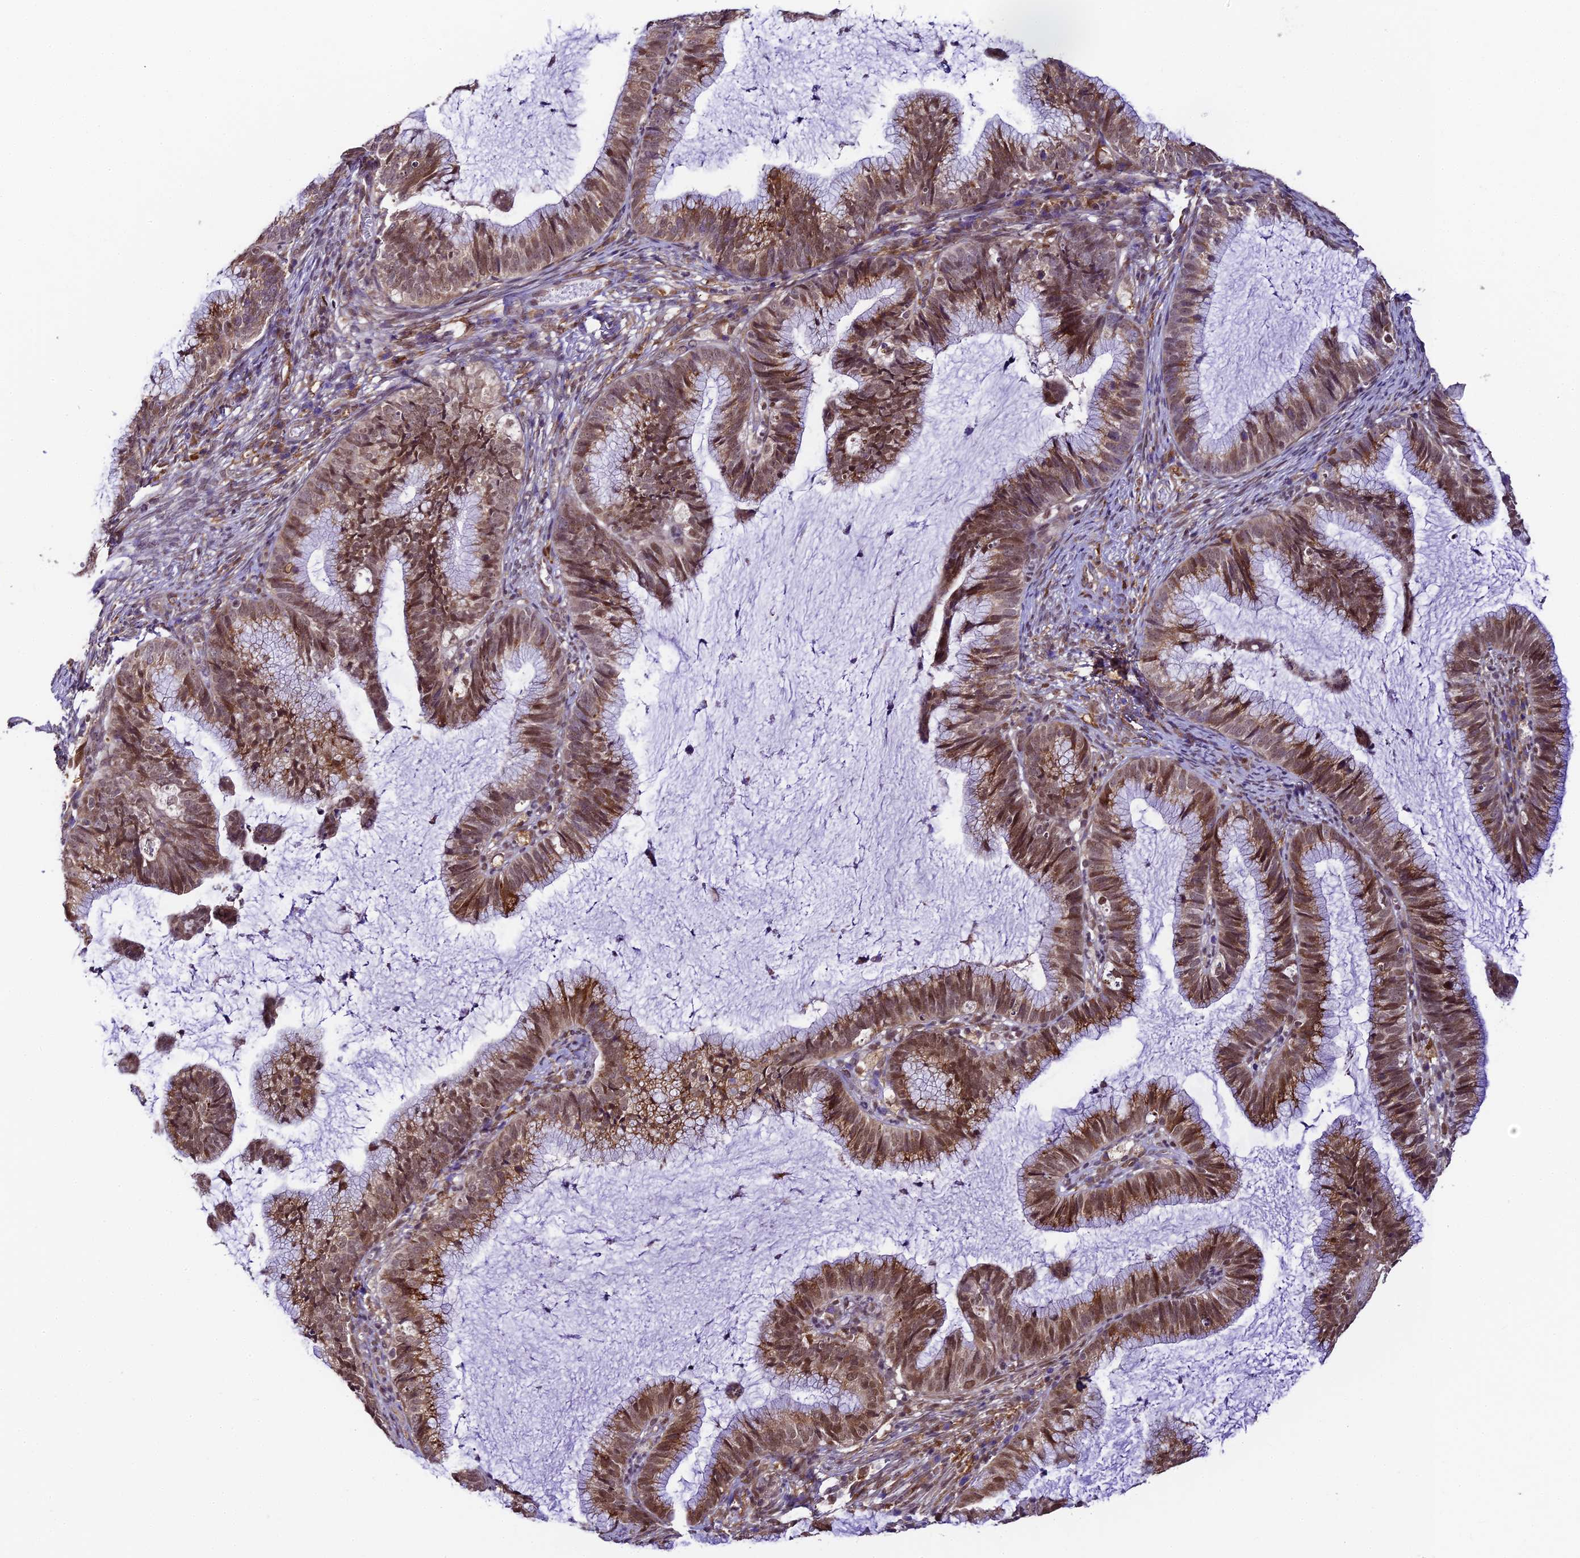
{"staining": {"intensity": "moderate", "quantity": "25%-75%", "location": "cytoplasmic/membranous,nuclear"}, "tissue": "cervical cancer", "cell_type": "Tumor cells", "image_type": "cancer", "snomed": [{"axis": "morphology", "description": "Adenocarcinoma, NOS"}, {"axis": "topography", "description": "Cervix"}], "caption": "Immunohistochemical staining of adenocarcinoma (cervical) shows medium levels of moderate cytoplasmic/membranous and nuclear protein positivity in approximately 25%-75% of tumor cells.", "gene": "TRIM22", "patient": {"sex": "female", "age": 36}}